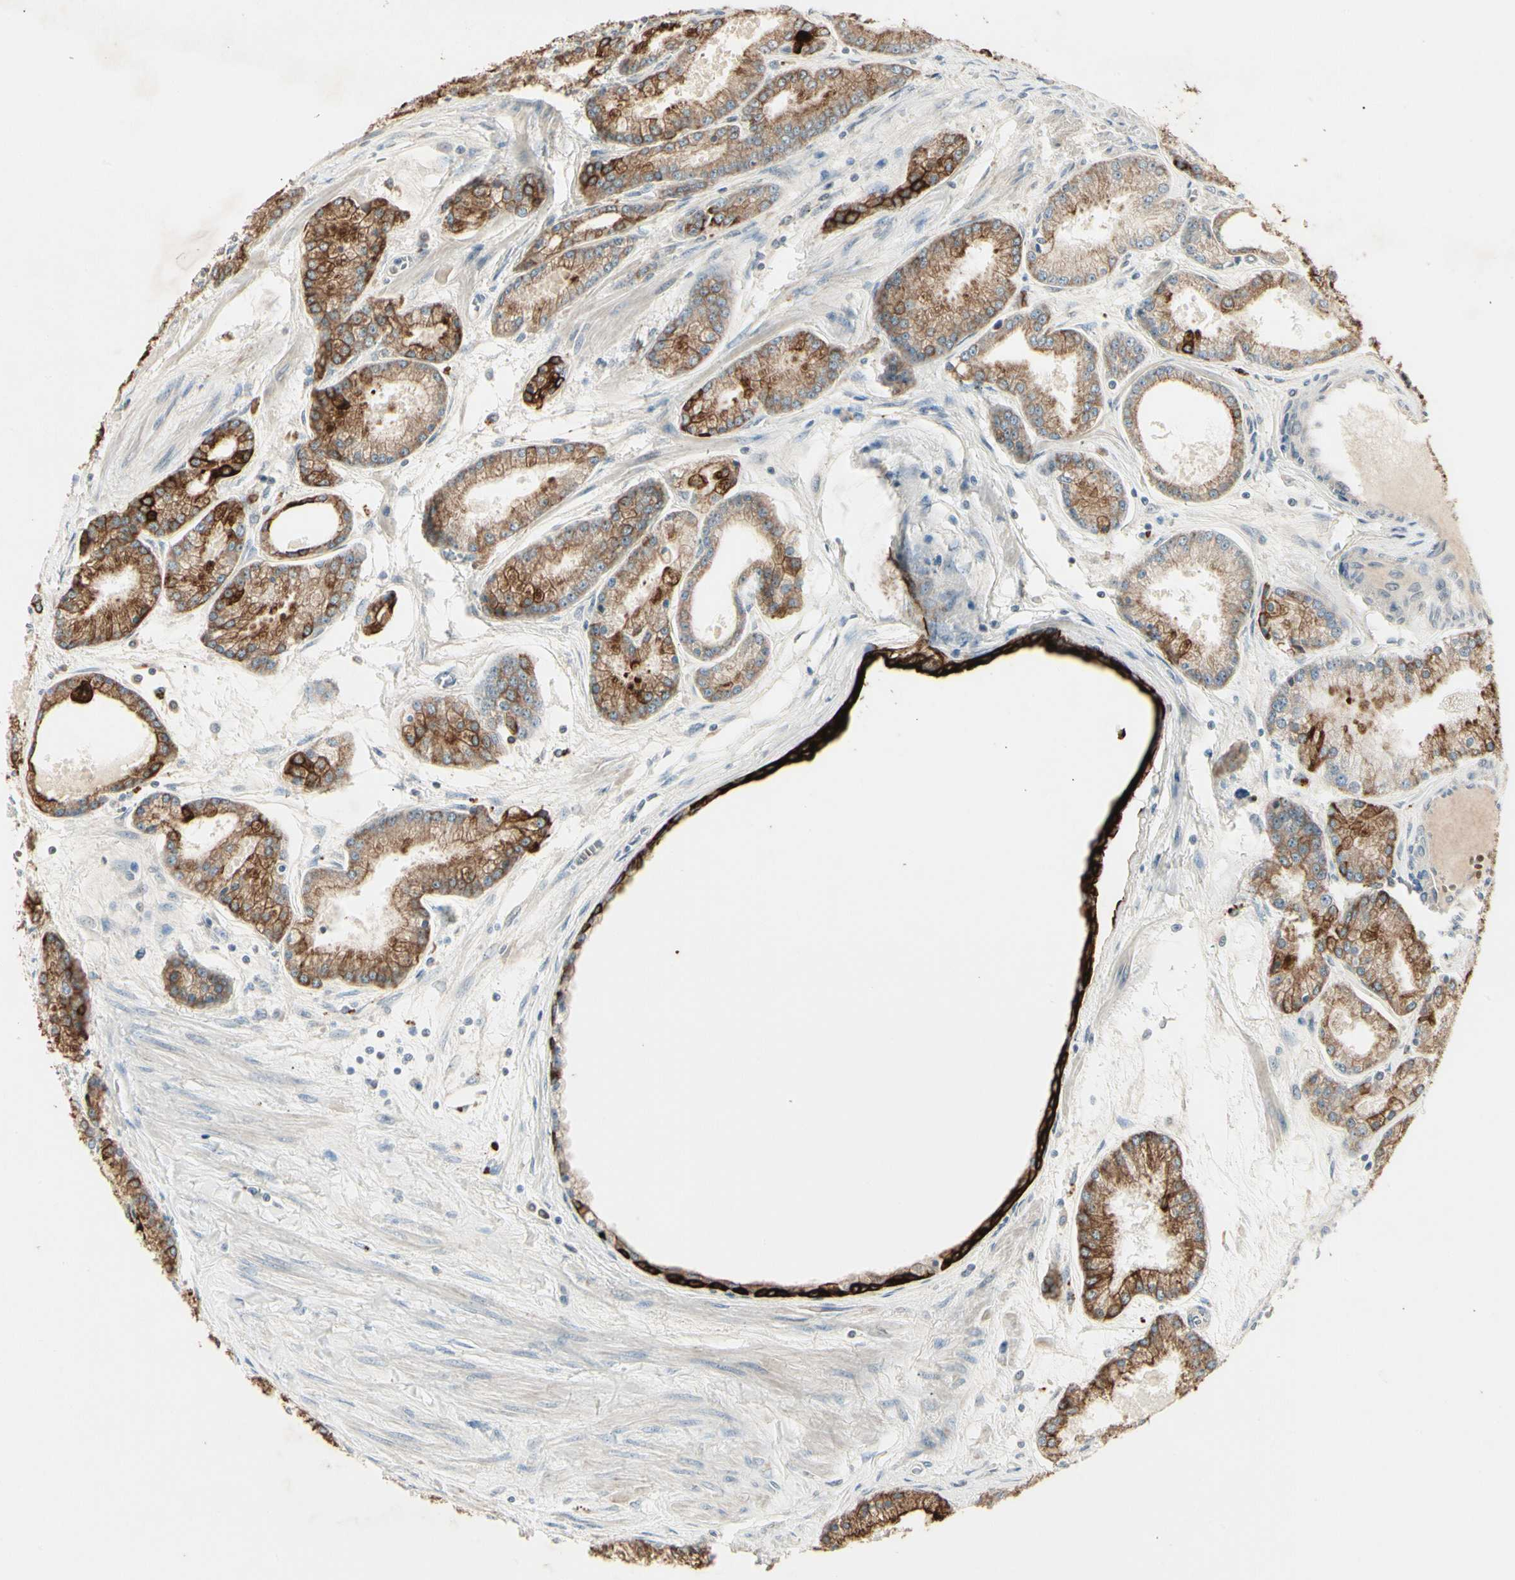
{"staining": {"intensity": "strong", "quantity": ">75%", "location": "cytoplasmic/membranous"}, "tissue": "prostate cancer", "cell_type": "Tumor cells", "image_type": "cancer", "snomed": [{"axis": "morphology", "description": "Adenocarcinoma, High grade"}, {"axis": "topography", "description": "Prostate"}], "caption": "Tumor cells demonstrate strong cytoplasmic/membranous positivity in about >75% of cells in prostate cancer (adenocarcinoma (high-grade)).", "gene": "SKIL", "patient": {"sex": "male", "age": 61}}